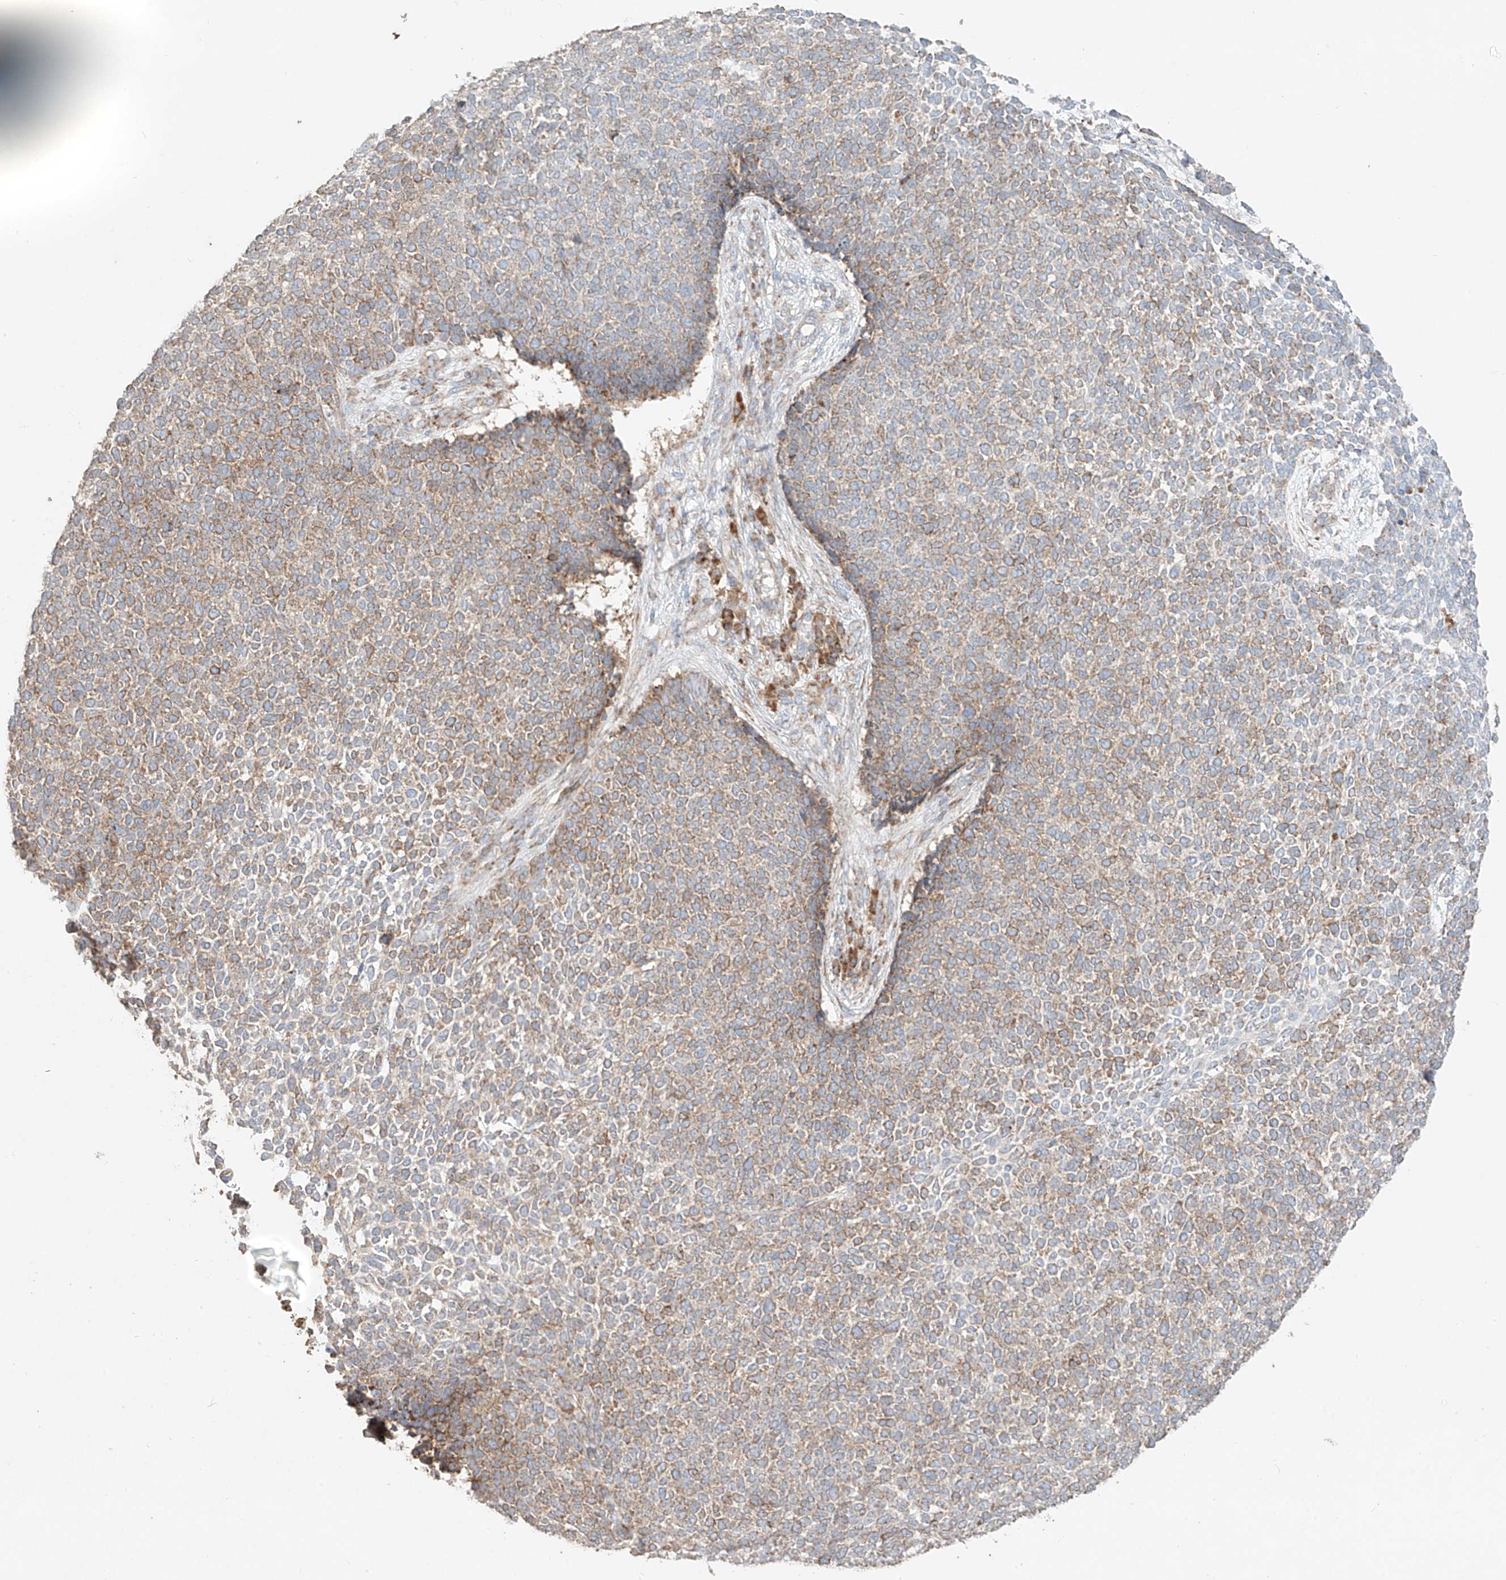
{"staining": {"intensity": "moderate", "quantity": ">75%", "location": "cytoplasmic/membranous"}, "tissue": "skin cancer", "cell_type": "Tumor cells", "image_type": "cancer", "snomed": [{"axis": "morphology", "description": "Basal cell carcinoma"}, {"axis": "topography", "description": "Skin"}], "caption": "Tumor cells display medium levels of moderate cytoplasmic/membranous expression in about >75% of cells in human skin basal cell carcinoma.", "gene": "COLGALT2", "patient": {"sex": "female", "age": 84}}